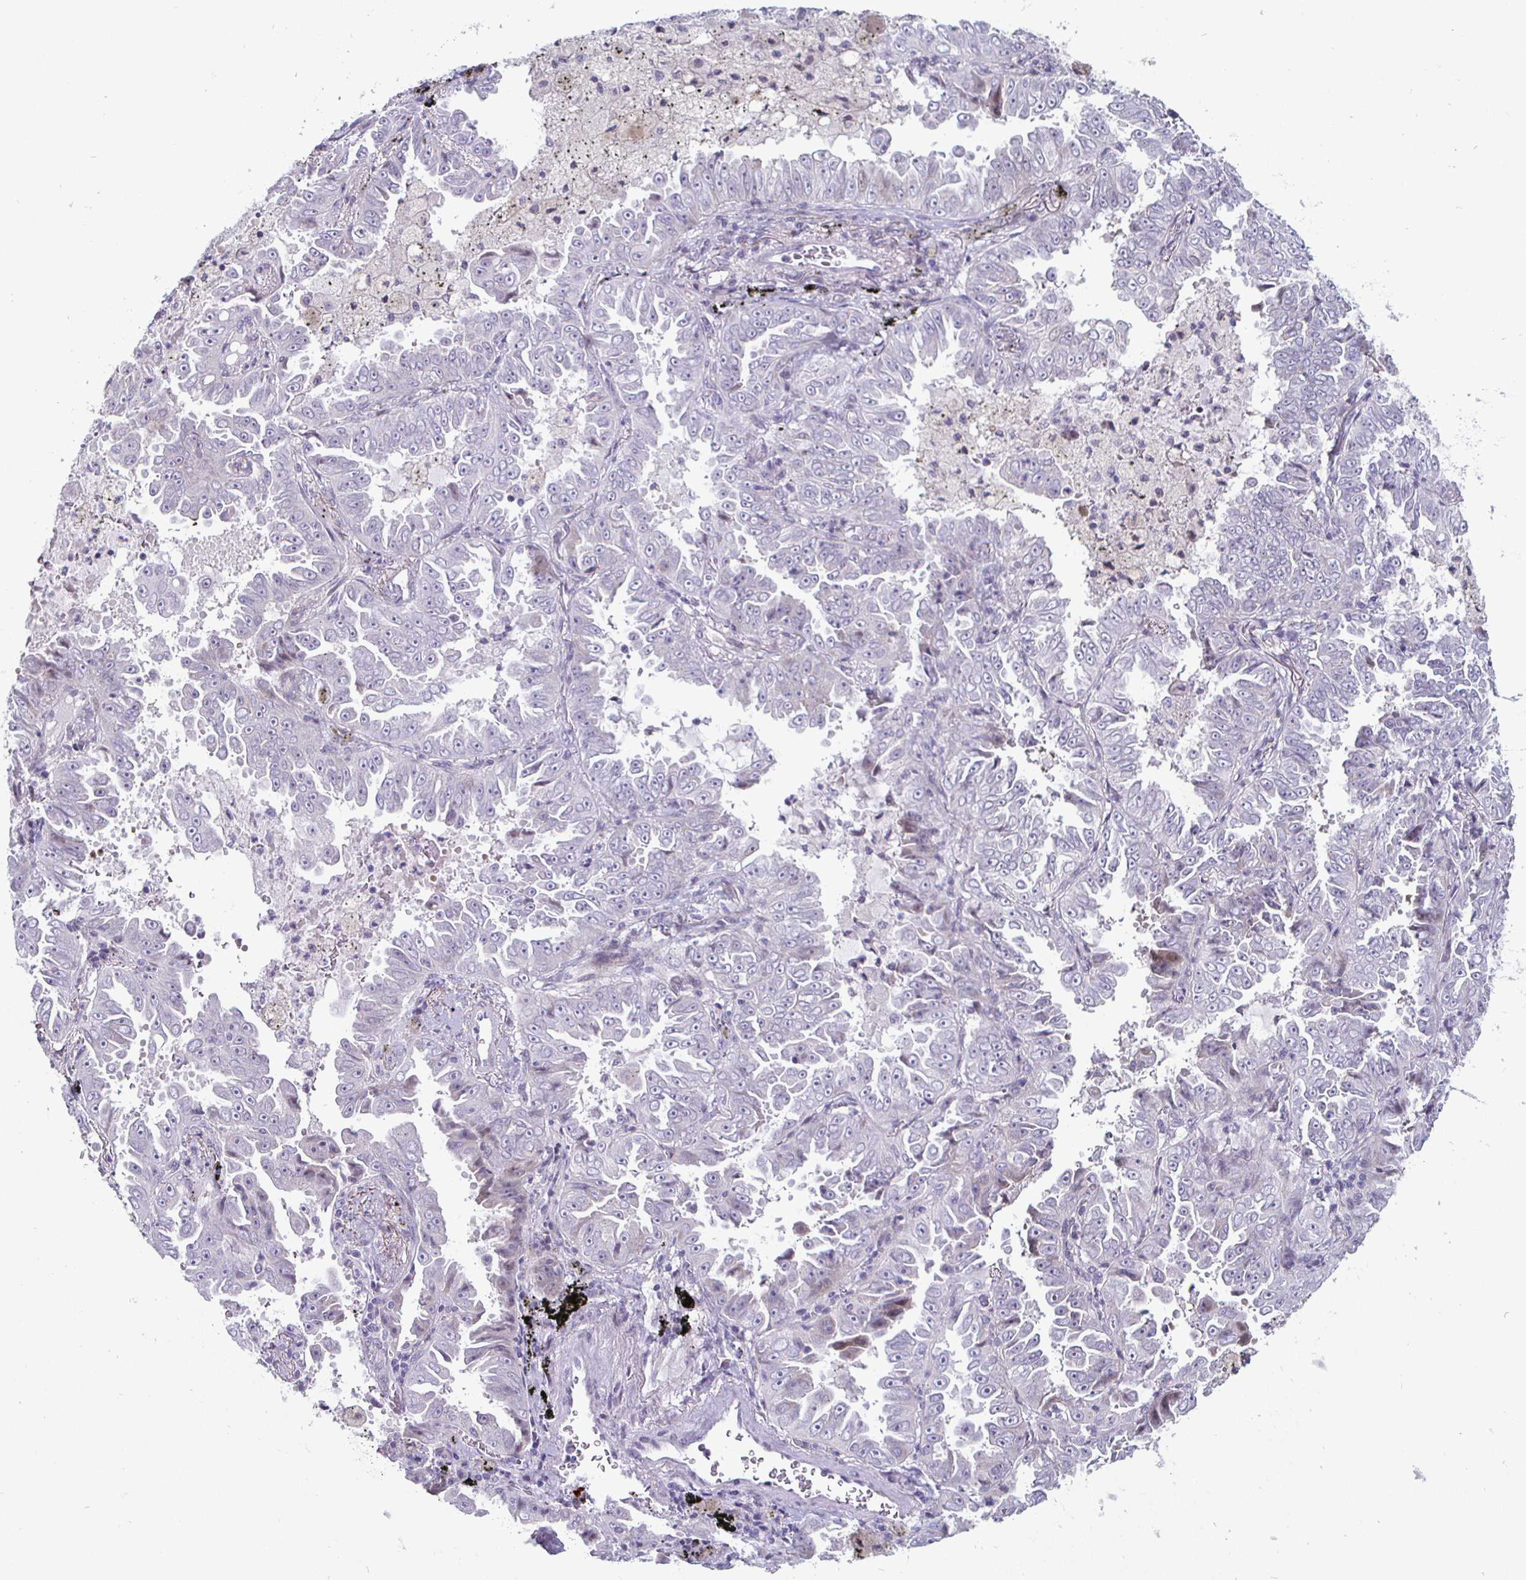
{"staining": {"intensity": "negative", "quantity": "none", "location": "none"}, "tissue": "lung cancer", "cell_type": "Tumor cells", "image_type": "cancer", "snomed": [{"axis": "morphology", "description": "Adenocarcinoma, NOS"}, {"axis": "topography", "description": "Lung"}], "caption": "Protein analysis of lung adenocarcinoma displays no significant staining in tumor cells.", "gene": "DMRTB1", "patient": {"sex": "female", "age": 52}}